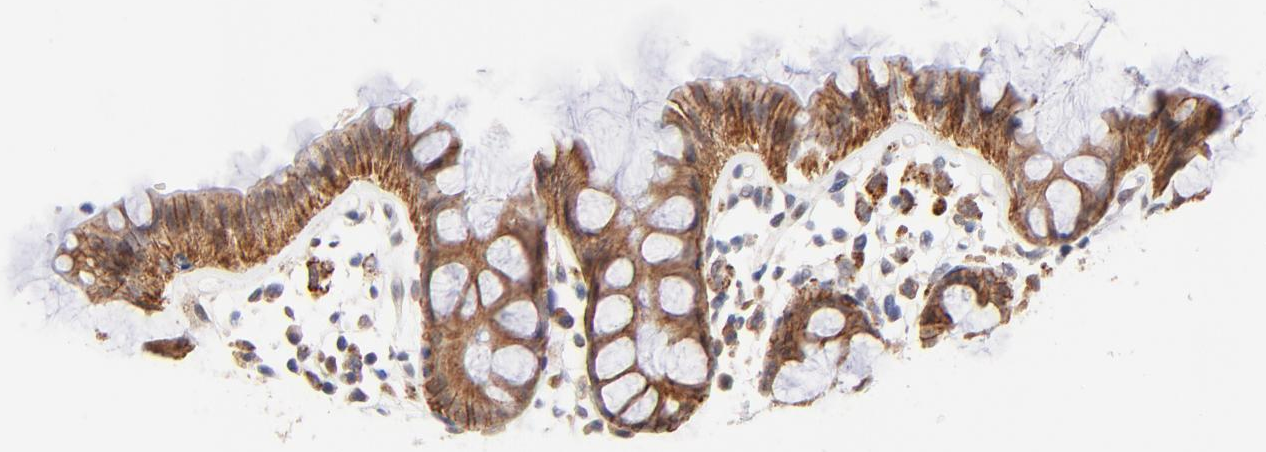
{"staining": {"intensity": "strong", "quantity": ">75%", "location": "cytoplasmic/membranous"}, "tissue": "rectum", "cell_type": "Glandular cells", "image_type": "normal", "snomed": [{"axis": "morphology", "description": "Normal tissue, NOS"}, {"axis": "topography", "description": "Rectum"}], "caption": "This histopathology image displays immunohistochemistry staining of benign human rectum, with high strong cytoplasmic/membranous positivity in about >75% of glandular cells.", "gene": "TXNL1", "patient": {"sex": "female", "age": 66}}